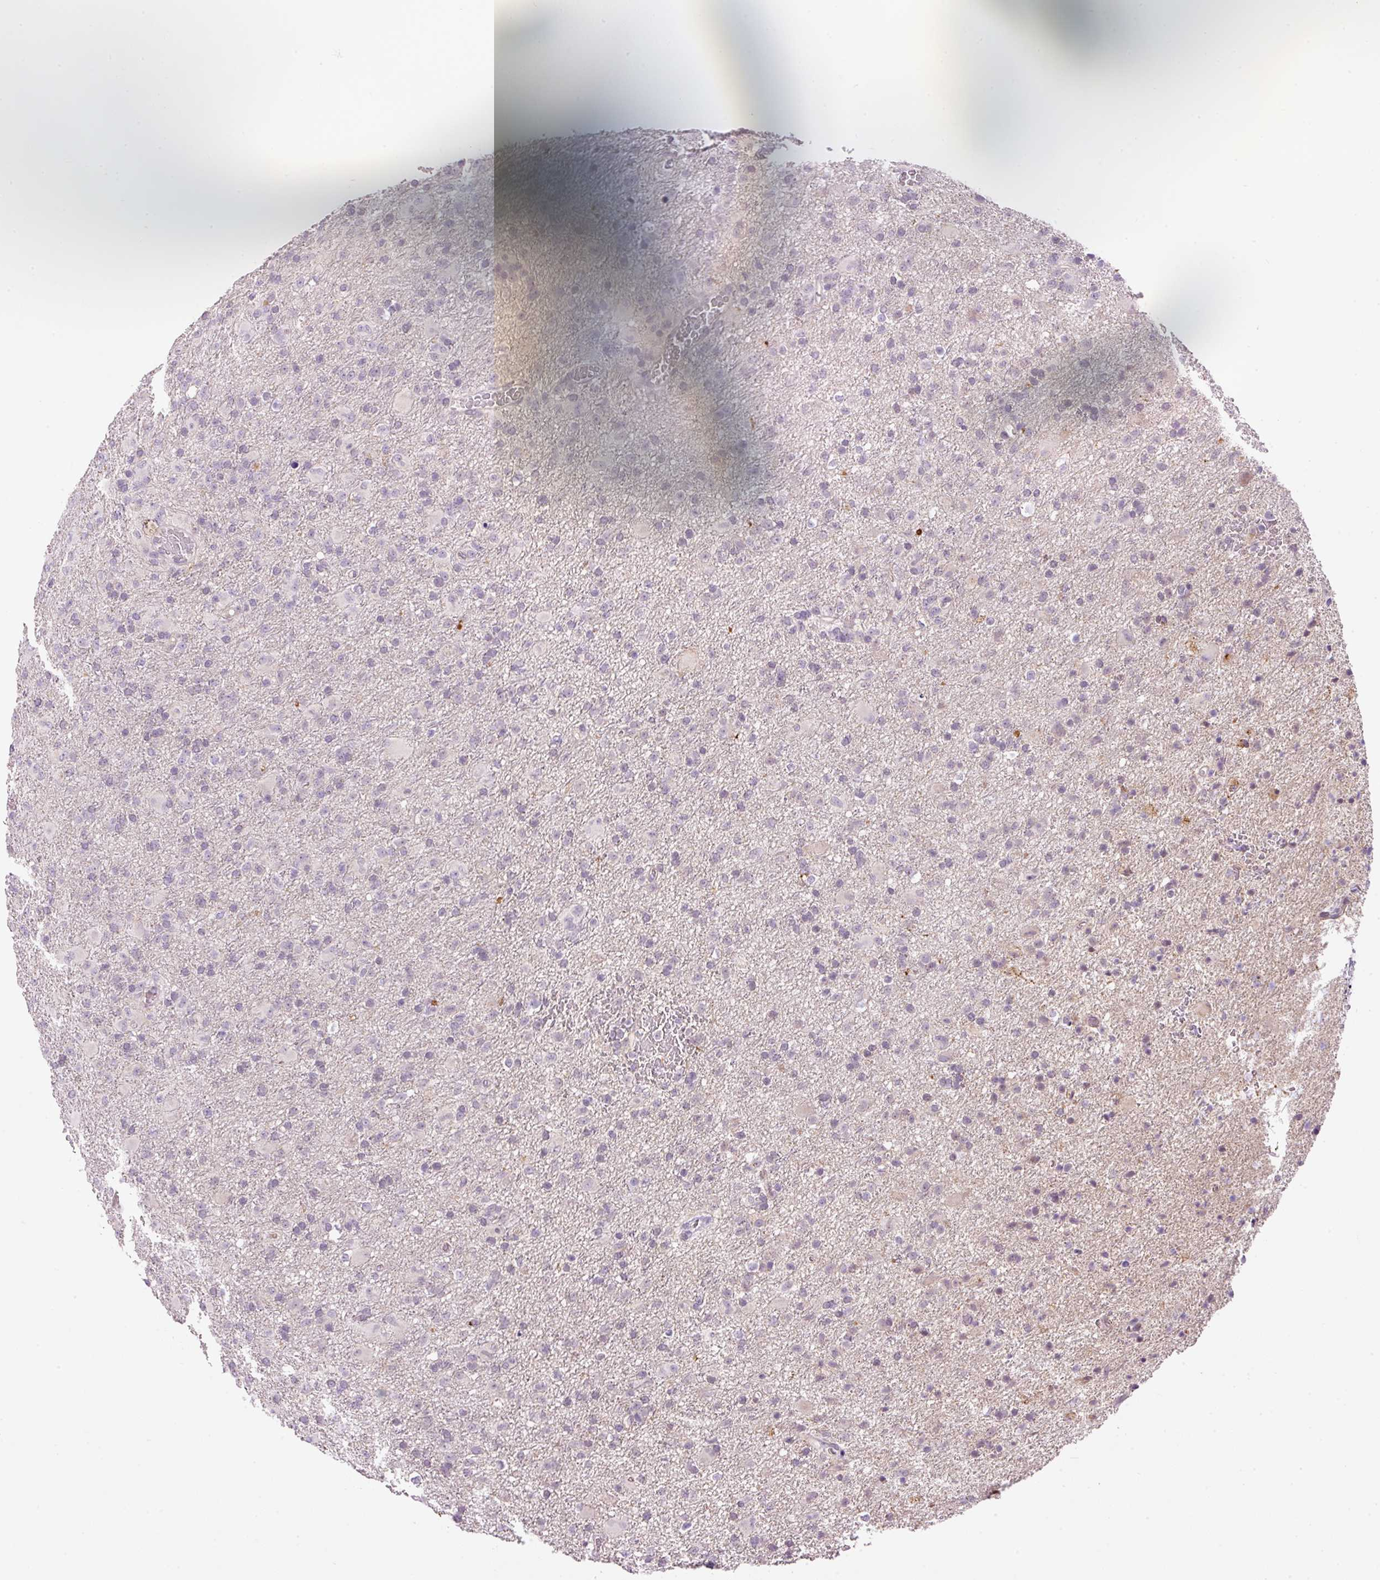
{"staining": {"intensity": "negative", "quantity": "none", "location": "none"}, "tissue": "glioma", "cell_type": "Tumor cells", "image_type": "cancer", "snomed": [{"axis": "morphology", "description": "Glioma, malignant, Low grade"}, {"axis": "topography", "description": "Brain"}], "caption": "This is an IHC histopathology image of glioma. There is no expression in tumor cells.", "gene": "SRC", "patient": {"sex": "male", "age": 65}}